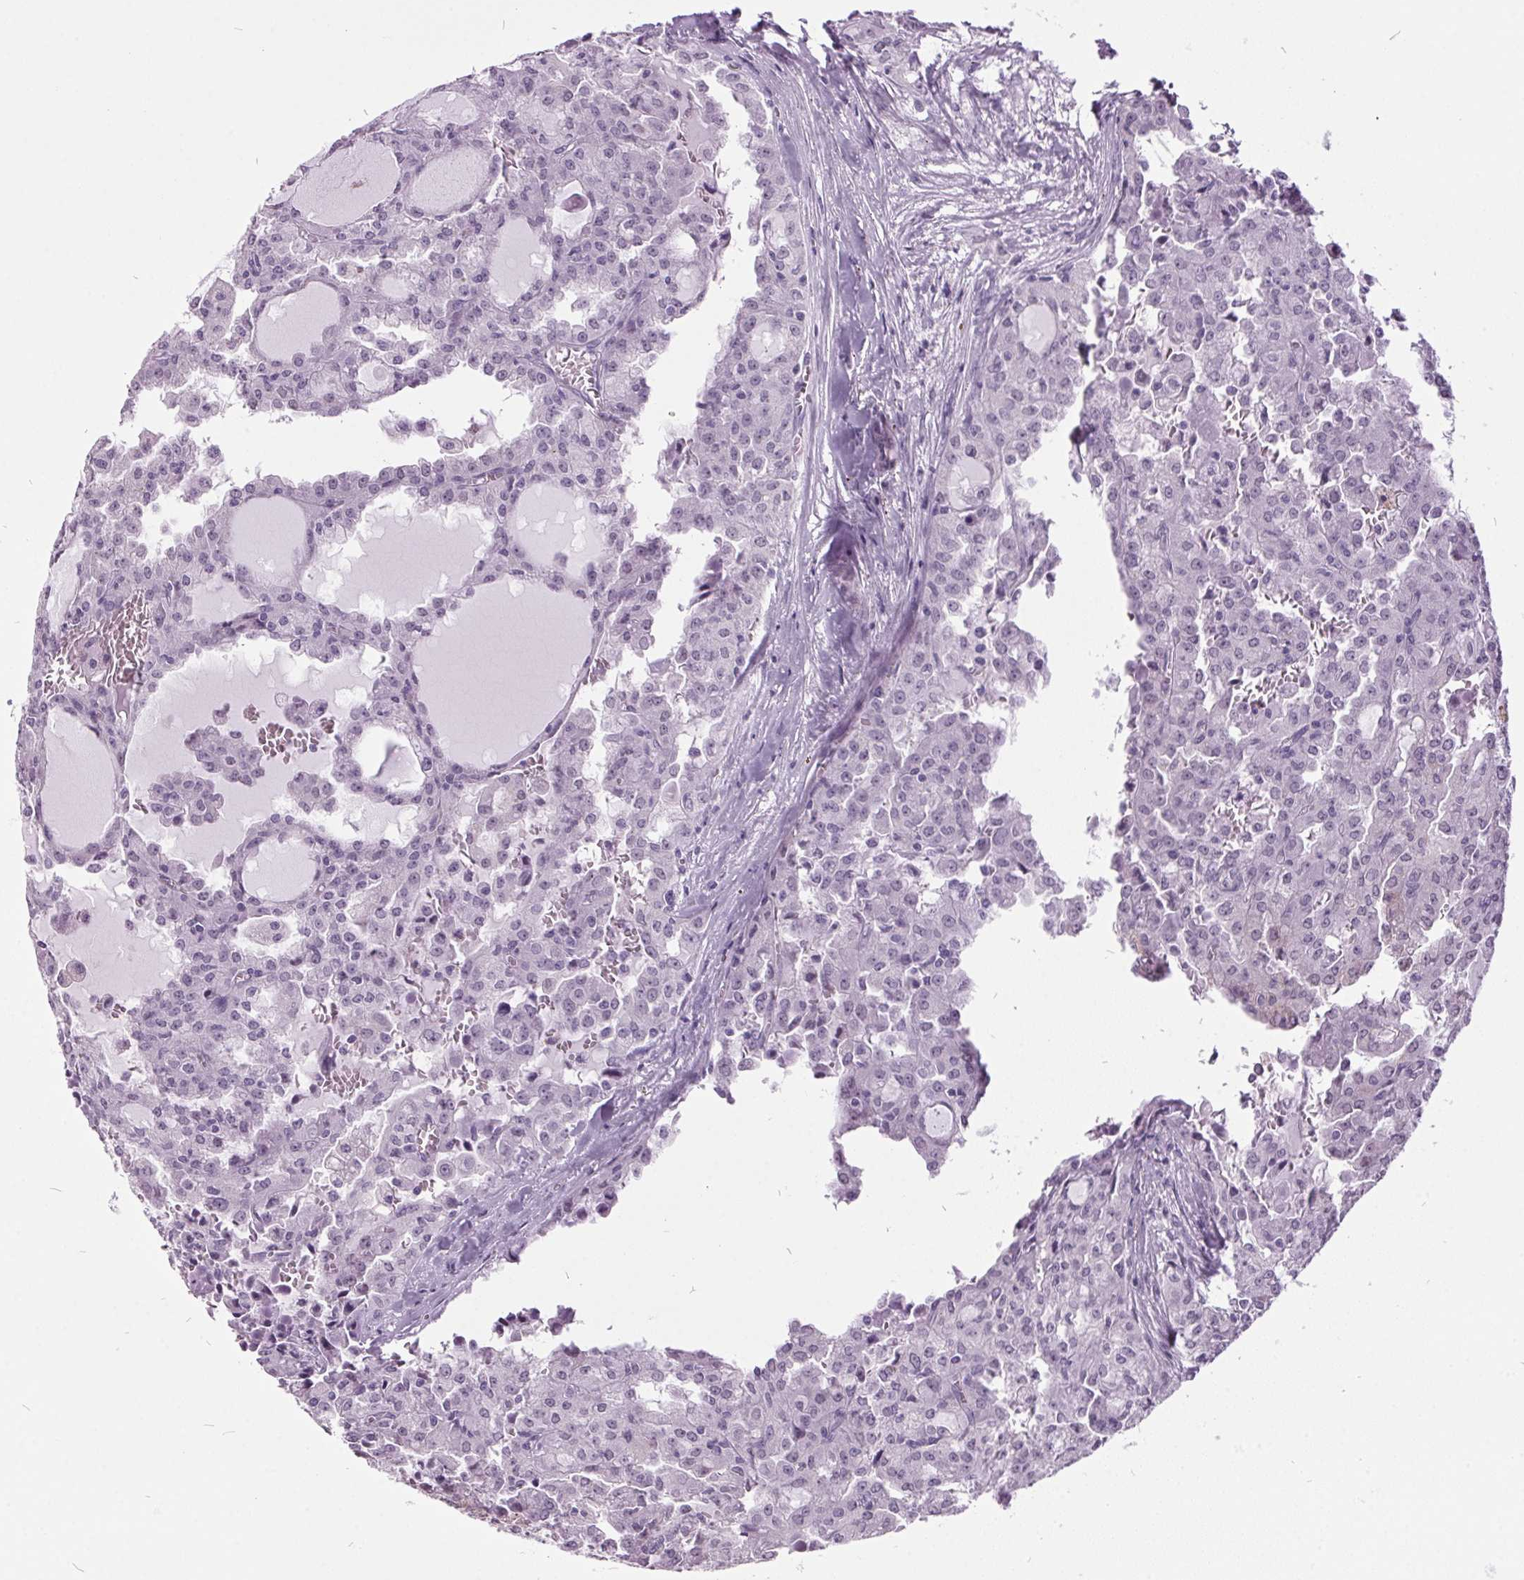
{"staining": {"intensity": "negative", "quantity": "none", "location": "none"}, "tissue": "head and neck cancer", "cell_type": "Tumor cells", "image_type": "cancer", "snomed": [{"axis": "morphology", "description": "Adenocarcinoma, NOS"}, {"axis": "topography", "description": "Head-Neck"}], "caption": "Tumor cells show no significant staining in adenocarcinoma (head and neck).", "gene": "ODAD2", "patient": {"sex": "male", "age": 64}}